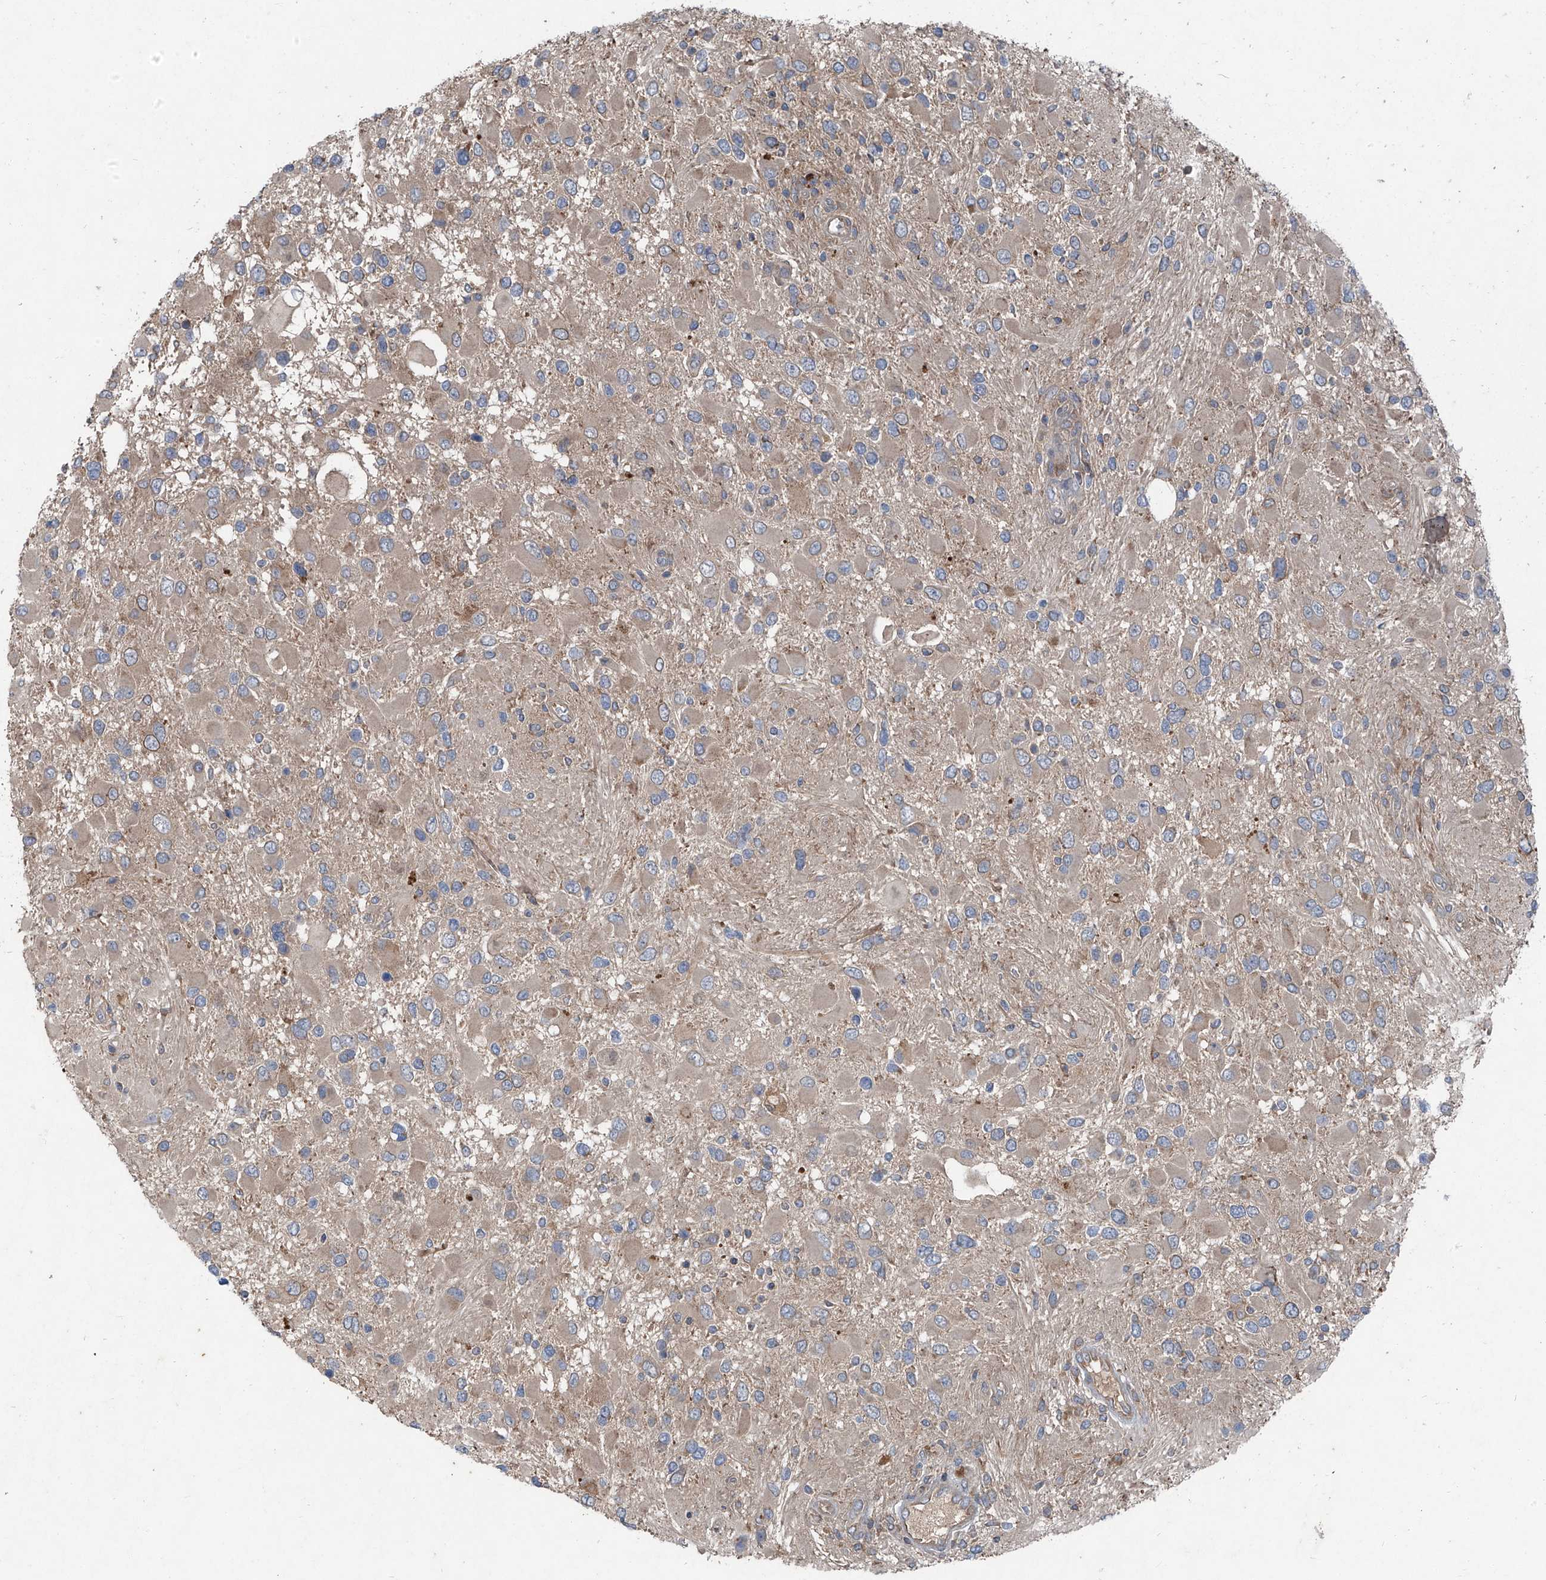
{"staining": {"intensity": "negative", "quantity": "none", "location": "none"}, "tissue": "glioma", "cell_type": "Tumor cells", "image_type": "cancer", "snomed": [{"axis": "morphology", "description": "Glioma, malignant, High grade"}, {"axis": "topography", "description": "Brain"}], "caption": "Tumor cells show no significant staining in glioma.", "gene": "FOXRED2", "patient": {"sex": "male", "age": 53}}